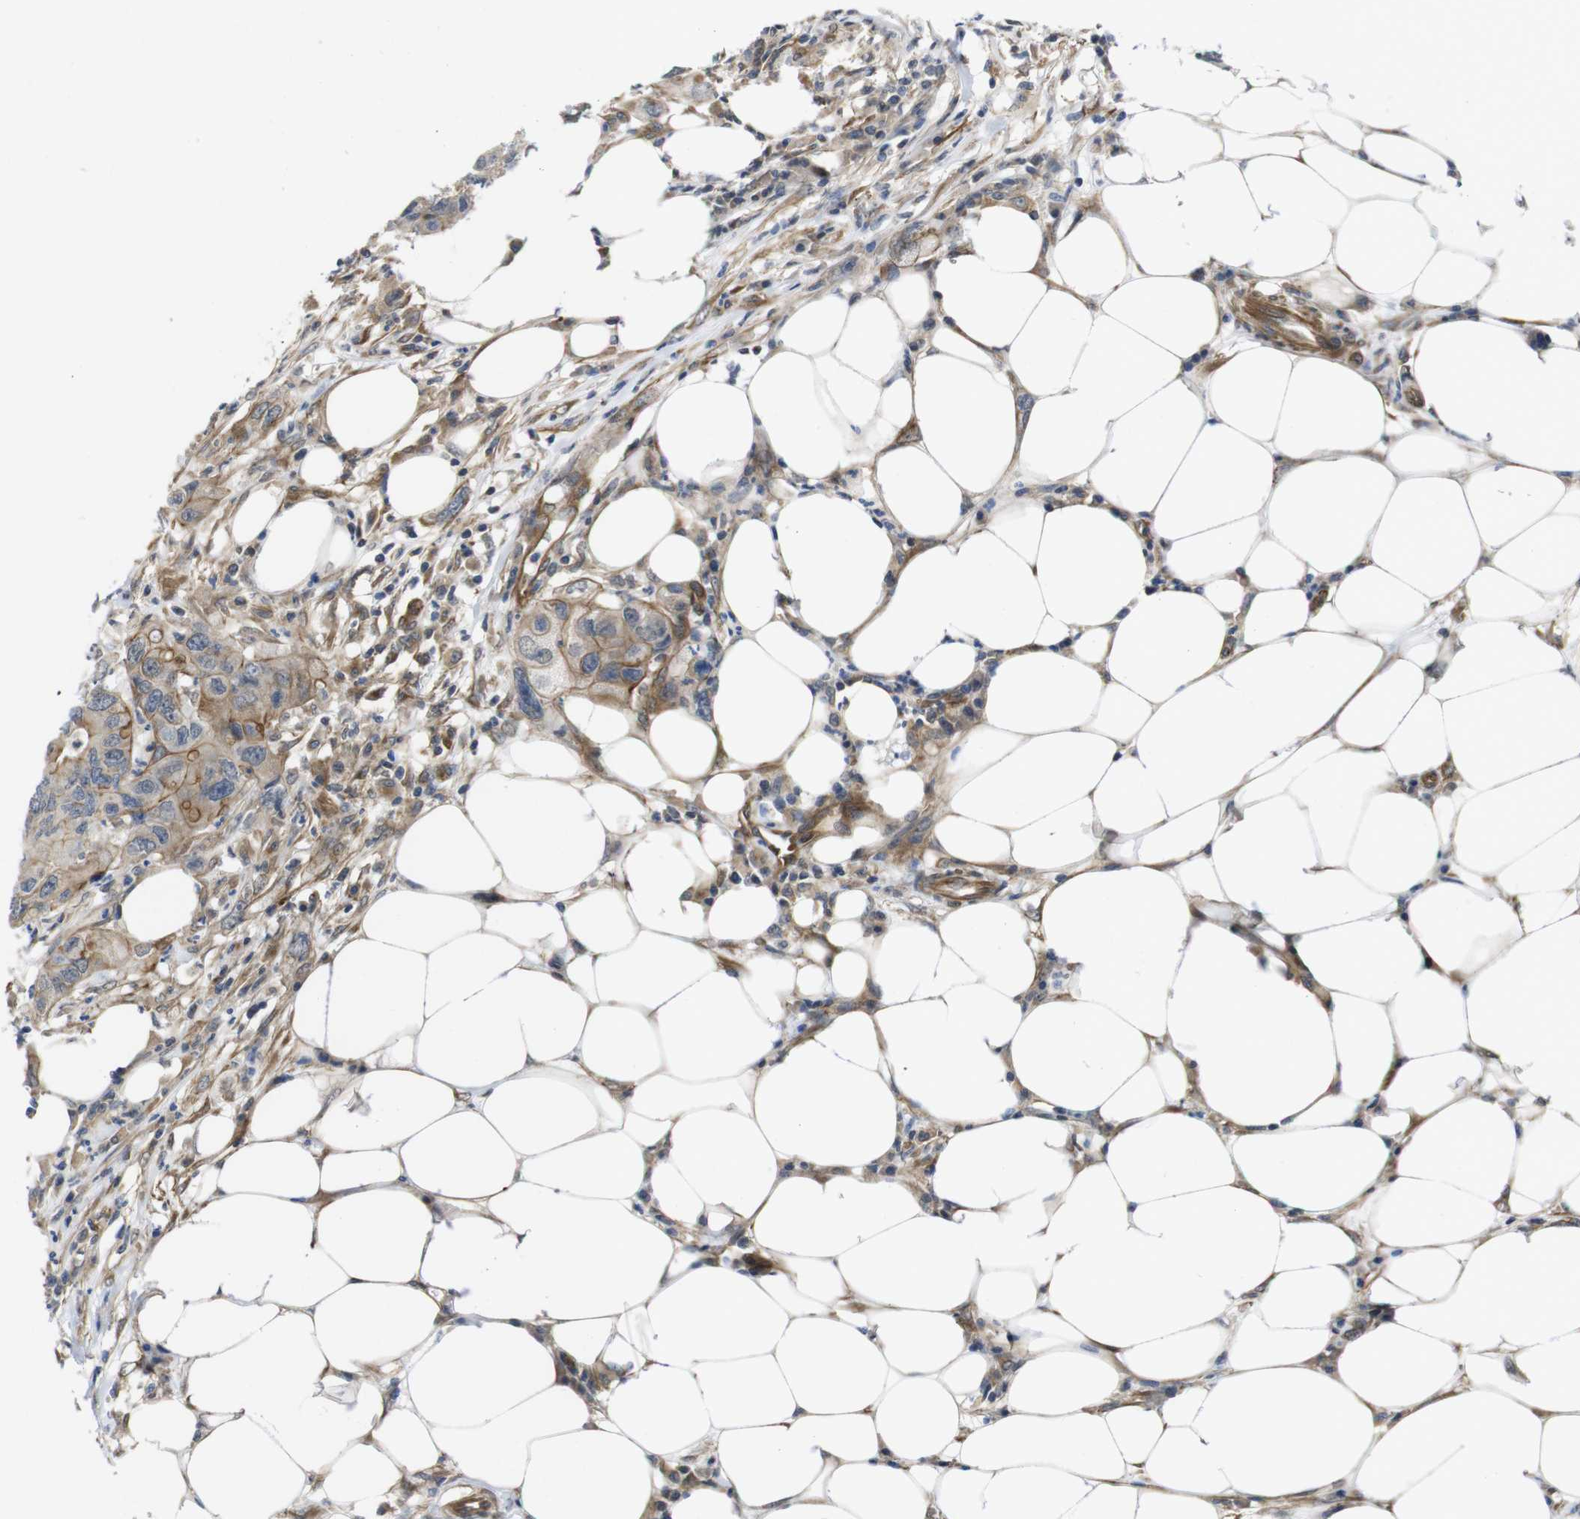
{"staining": {"intensity": "moderate", "quantity": ">75%", "location": "cytoplasmic/membranous"}, "tissue": "colorectal cancer", "cell_type": "Tumor cells", "image_type": "cancer", "snomed": [{"axis": "morphology", "description": "Adenocarcinoma, NOS"}, {"axis": "topography", "description": "Colon"}], "caption": "Immunohistochemical staining of colorectal cancer (adenocarcinoma) reveals moderate cytoplasmic/membranous protein staining in approximately >75% of tumor cells.", "gene": "ZDHHC5", "patient": {"sex": "male", "age": 71}}